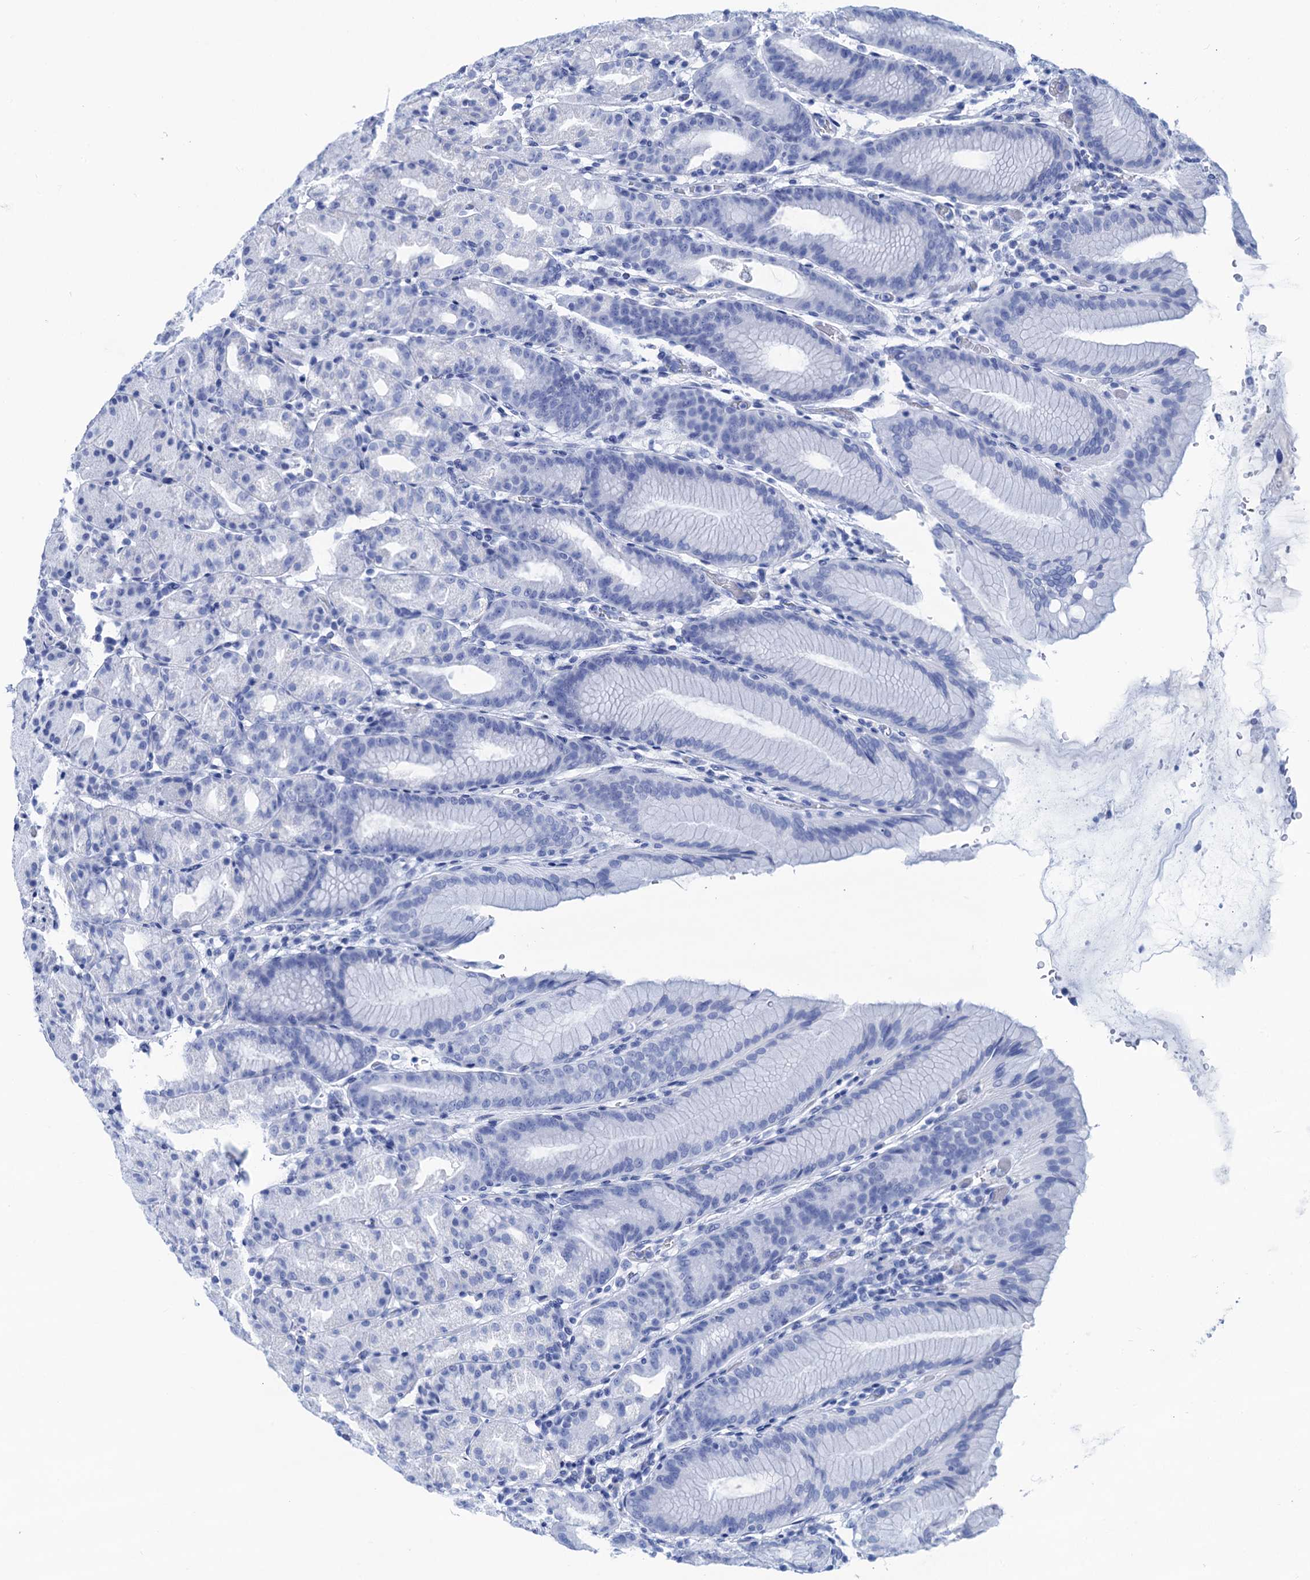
{"staining": {"intensity": "negative", "quantity": "none", "location": "none"}, "tissue": "stomach", "cell_type": "Glandular cells", "image_type": "normal", "snomed": [{"axis": "morphology", "description": "Normal tissue, NOS"}, {"axis": "topography", "description": "Stomach, upper"}], "caption": "A histopathology image of stomach stained for a protein demonstrates no brown staining in glandular cells. (DAB immunohistochemistry (IHC) with hematoxylin counter stain).", "gene": "CABYR", "patient": {"sex": "male", "age": 48}}